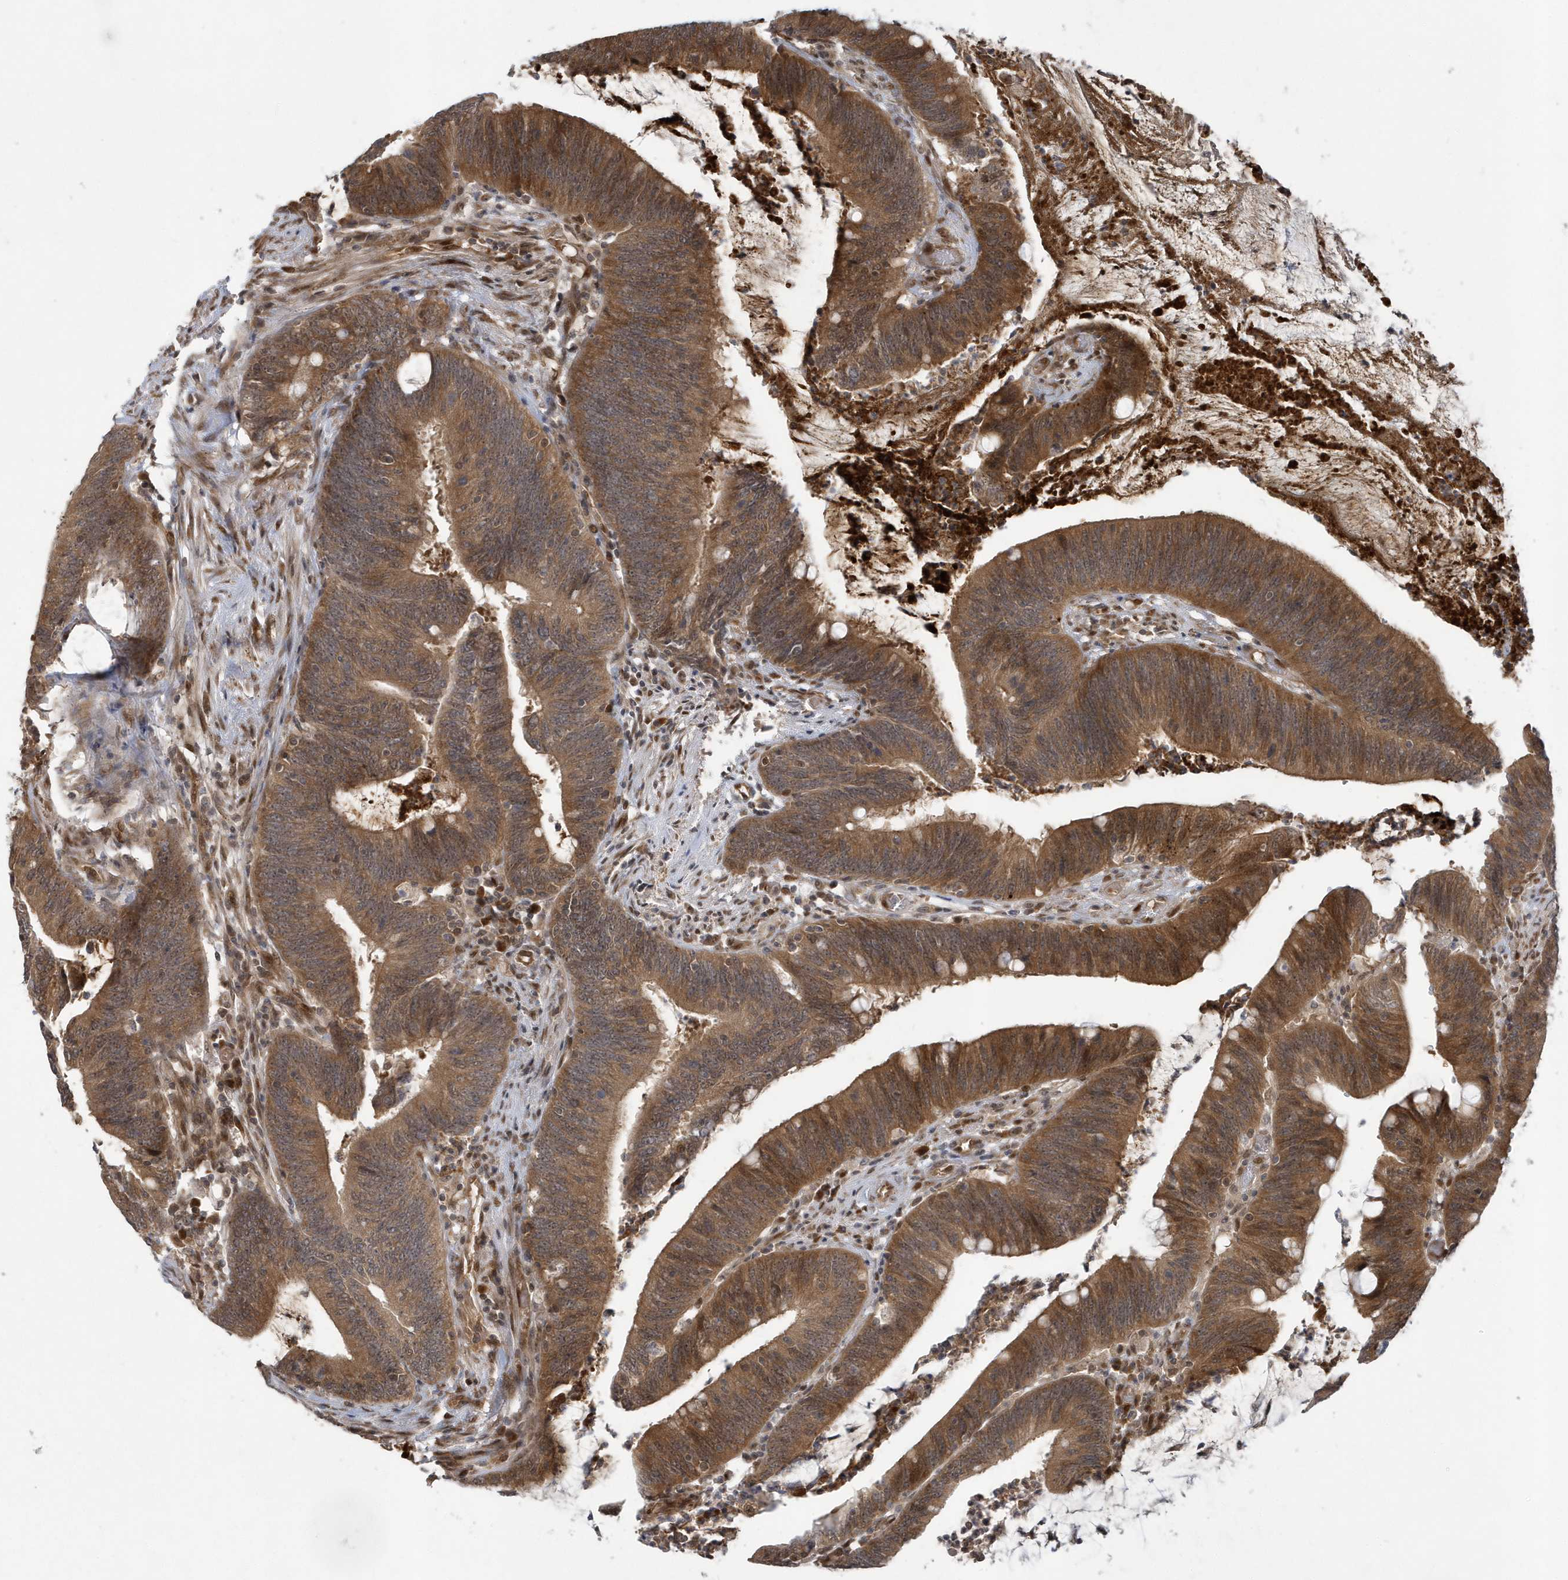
{"staining": {"intensity": "strong", "quantity": ">75%", "location": "cytoplasmic/membranous"}, "tissue": "colorectal cancer", "cell_type": "Tumor cells", "image_type": "cancer", "snomed": [{"axis": "morphology", "description": "Adenocarcinoma, NOS"}, {"axis": "topography", "description": "Rectum"}], "caption": "This image displays colorectal adenocarcinoma stained with IHC to label a protein in brown. The cytoplasmic/membranous of tumor cells show strong positivity for the protein. Nuclei are counter-stained blue.", "gene": "ATG4A", "patient": {"sex": "female", "age": 66}}